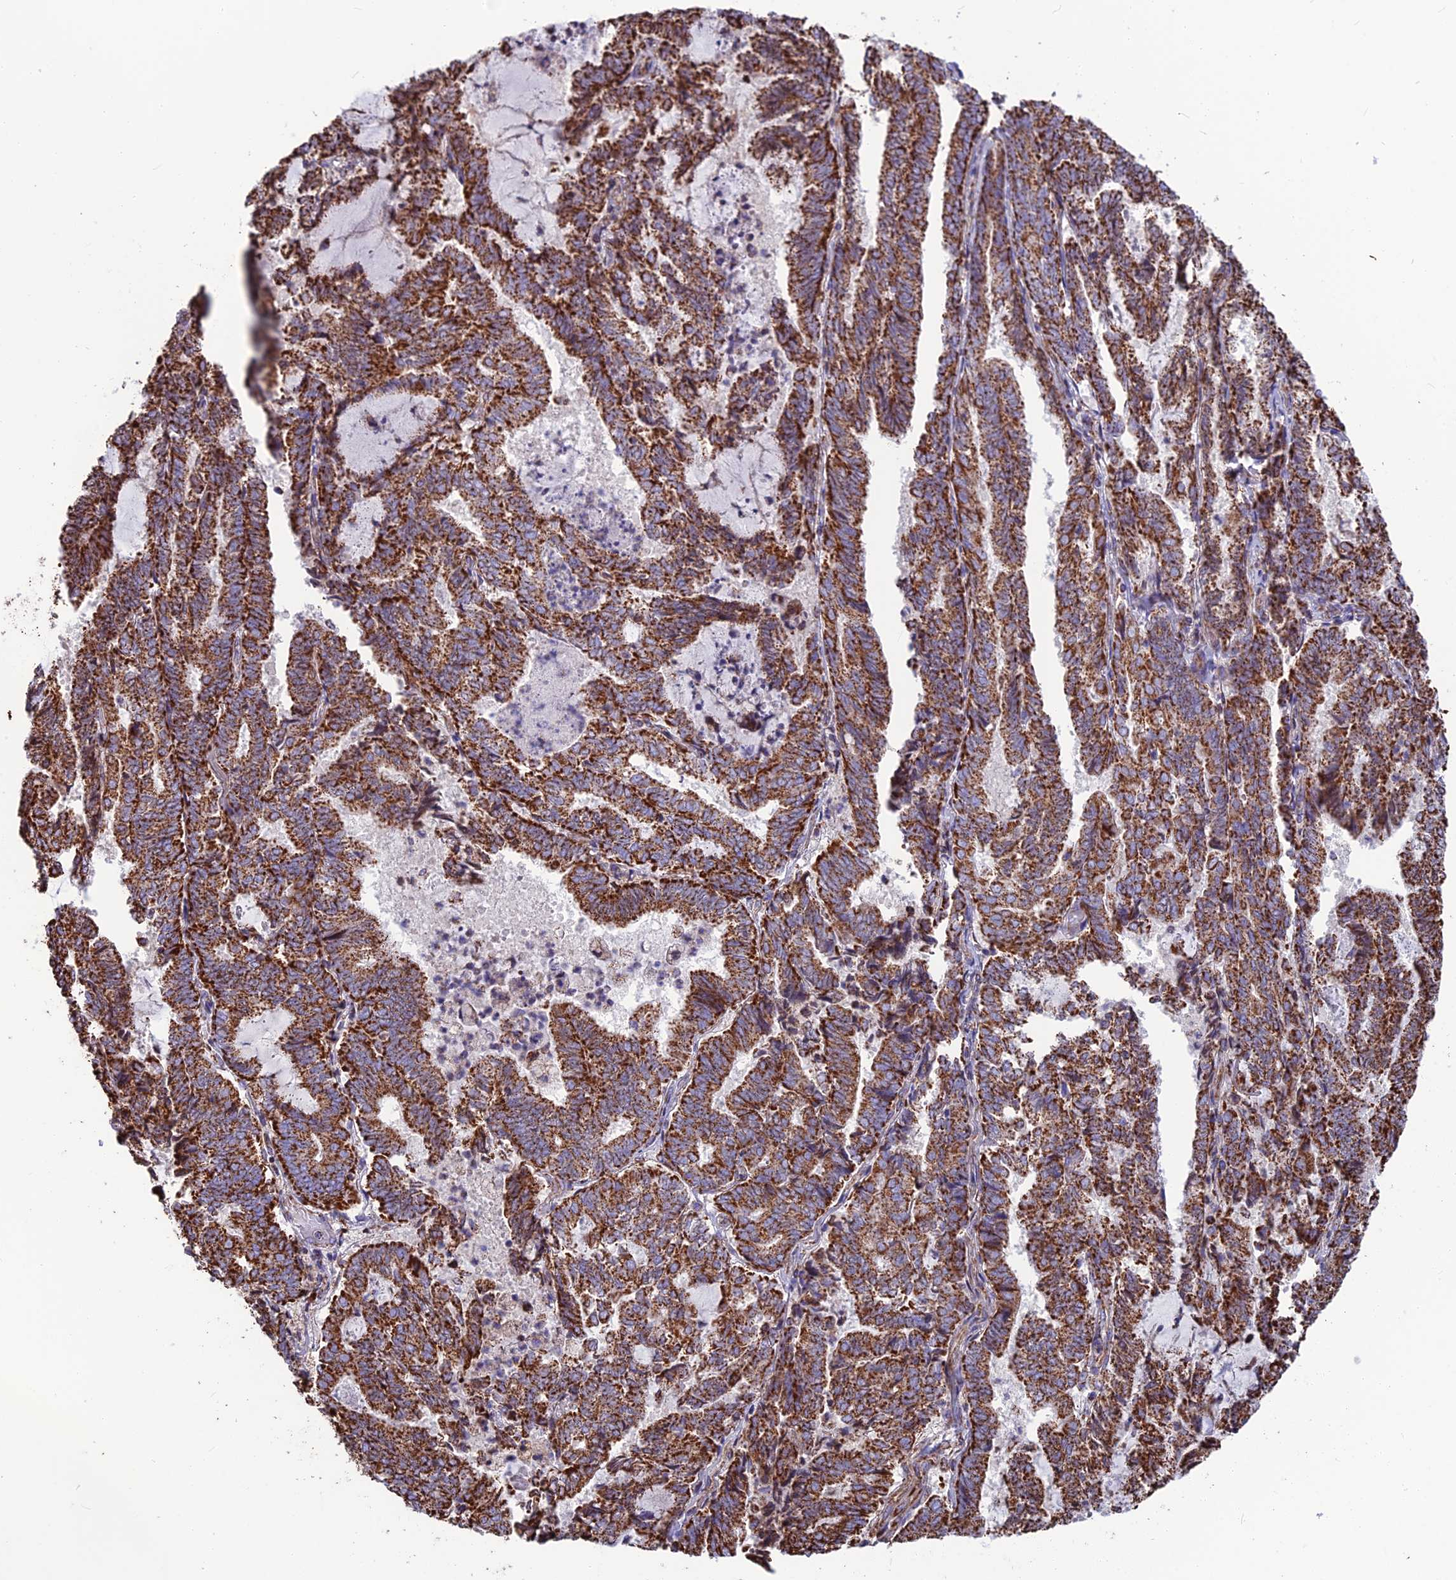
{"staining": {"intensity": "strong", "quantity": ">75%", "location": "cytoplasmic/membranous"}, "tissue": "endometrial cancer", "cell_type": "Tumor cells", "image_type": "cancer", "snomed": [{"axis": "morphology", "description": "Adenocarcinoma, NOS"}, {"axis": "topography", "description": "Endometrium"}], "caption": "The histopathology image demonstrates a brown stain indicating the presence of a protein in the cytoplasmic/membranous of tumor cells in adenocarcinoma (endometrial).", "gene": "CS", "patient": {"sex": "female", "age": 80}}